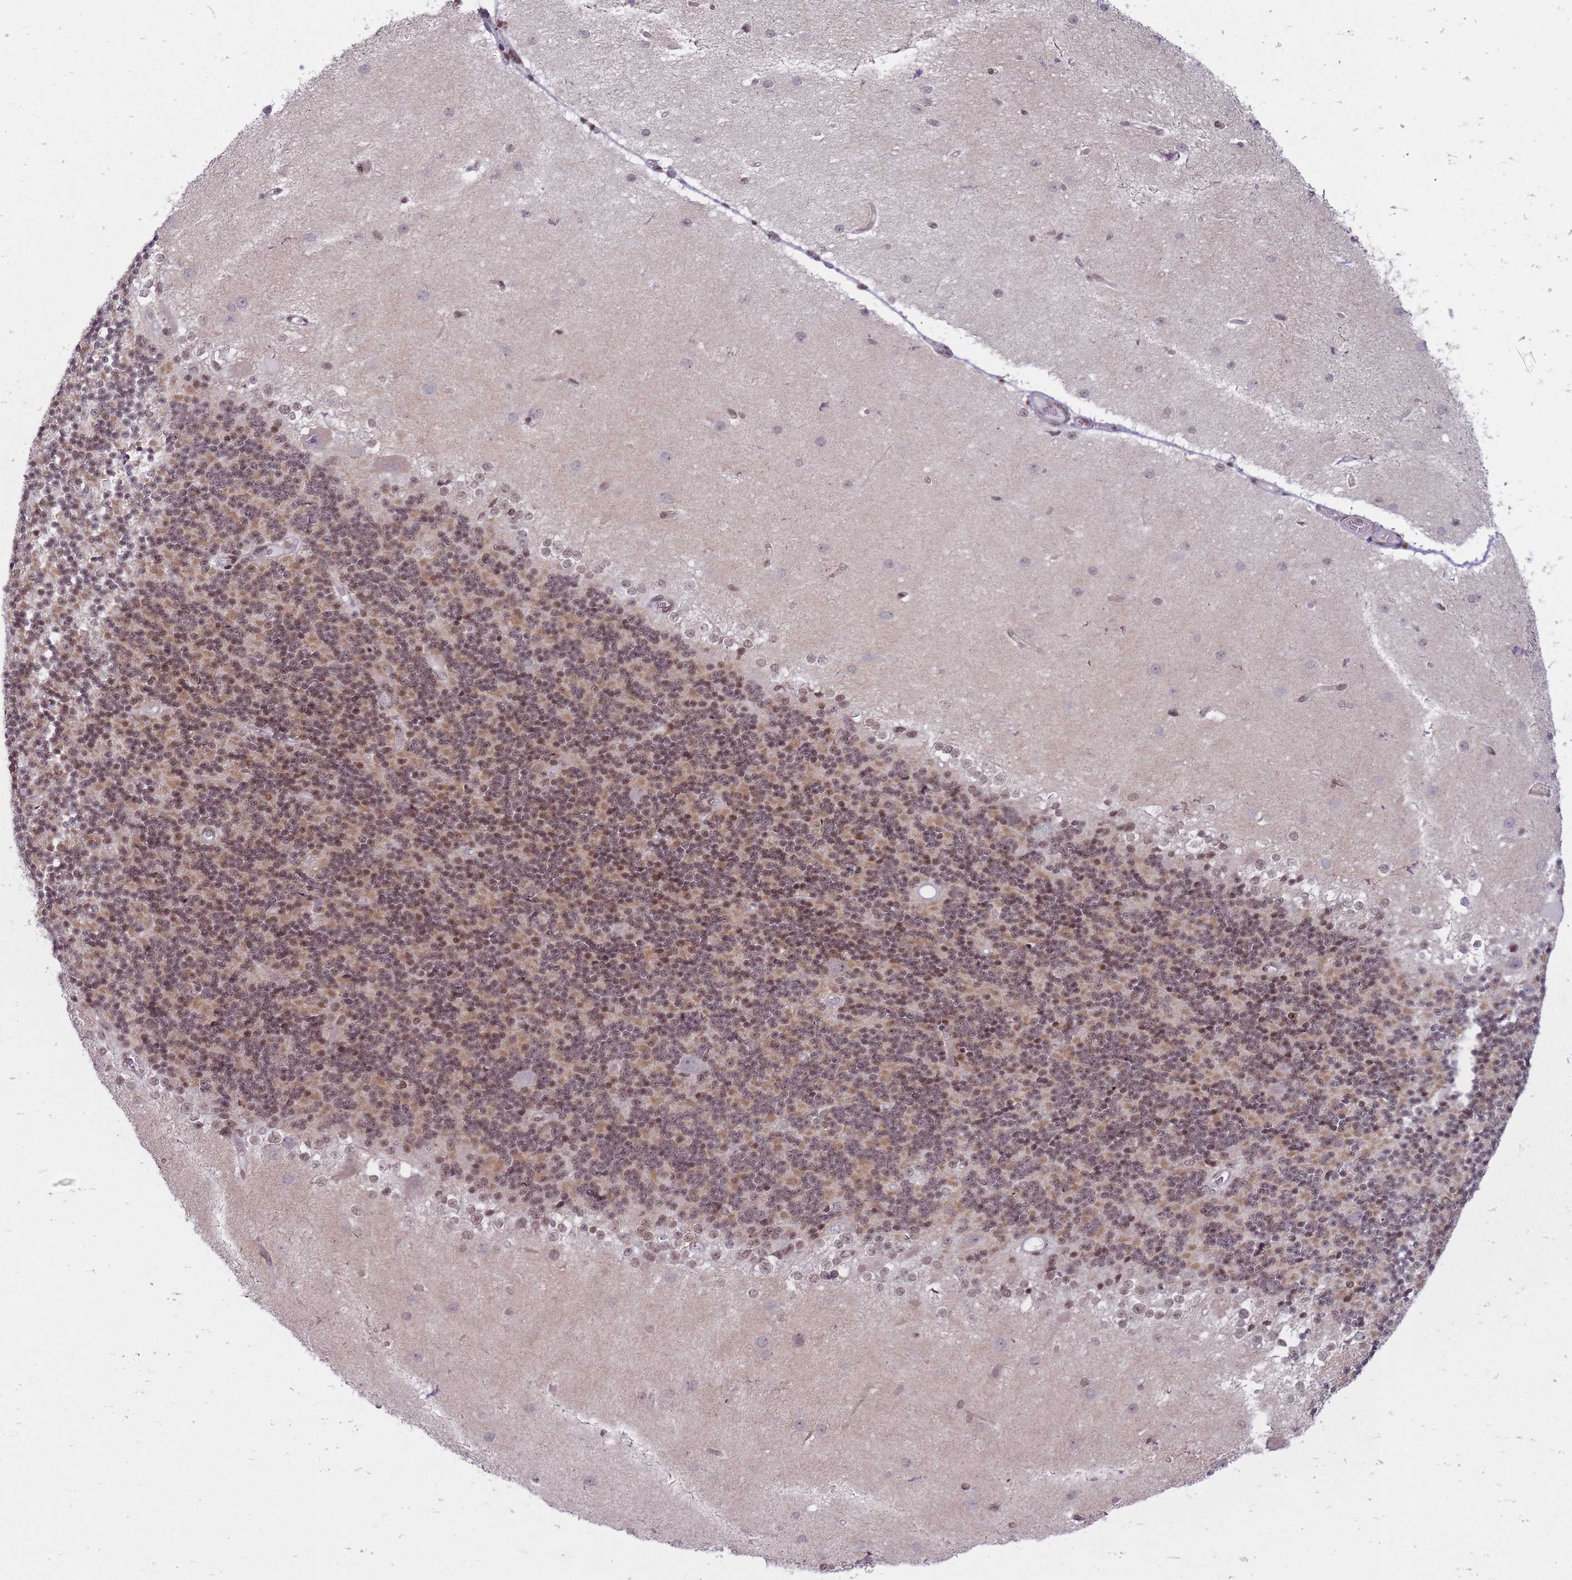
{"staining": {"intensity": "moderate", "quantity": "25%-75%", "location": "nuclear"}, "tissue": "cerebellum", "cell_type": "Cells in granular layer", "image_type": "normal", "snomed": [{"axis": "morphology", "description": "Normal tissue, NOS"}, {"axis": "topography", "description": "Cerebellum"}], "caption": "Cerebellum stained for a protein (brown) shows moderate nuclear positive expression in approximately 25%-75% of cells in granular layer.", "gene": "TMC6", "patient": {"sex": "female", "age": 29}}